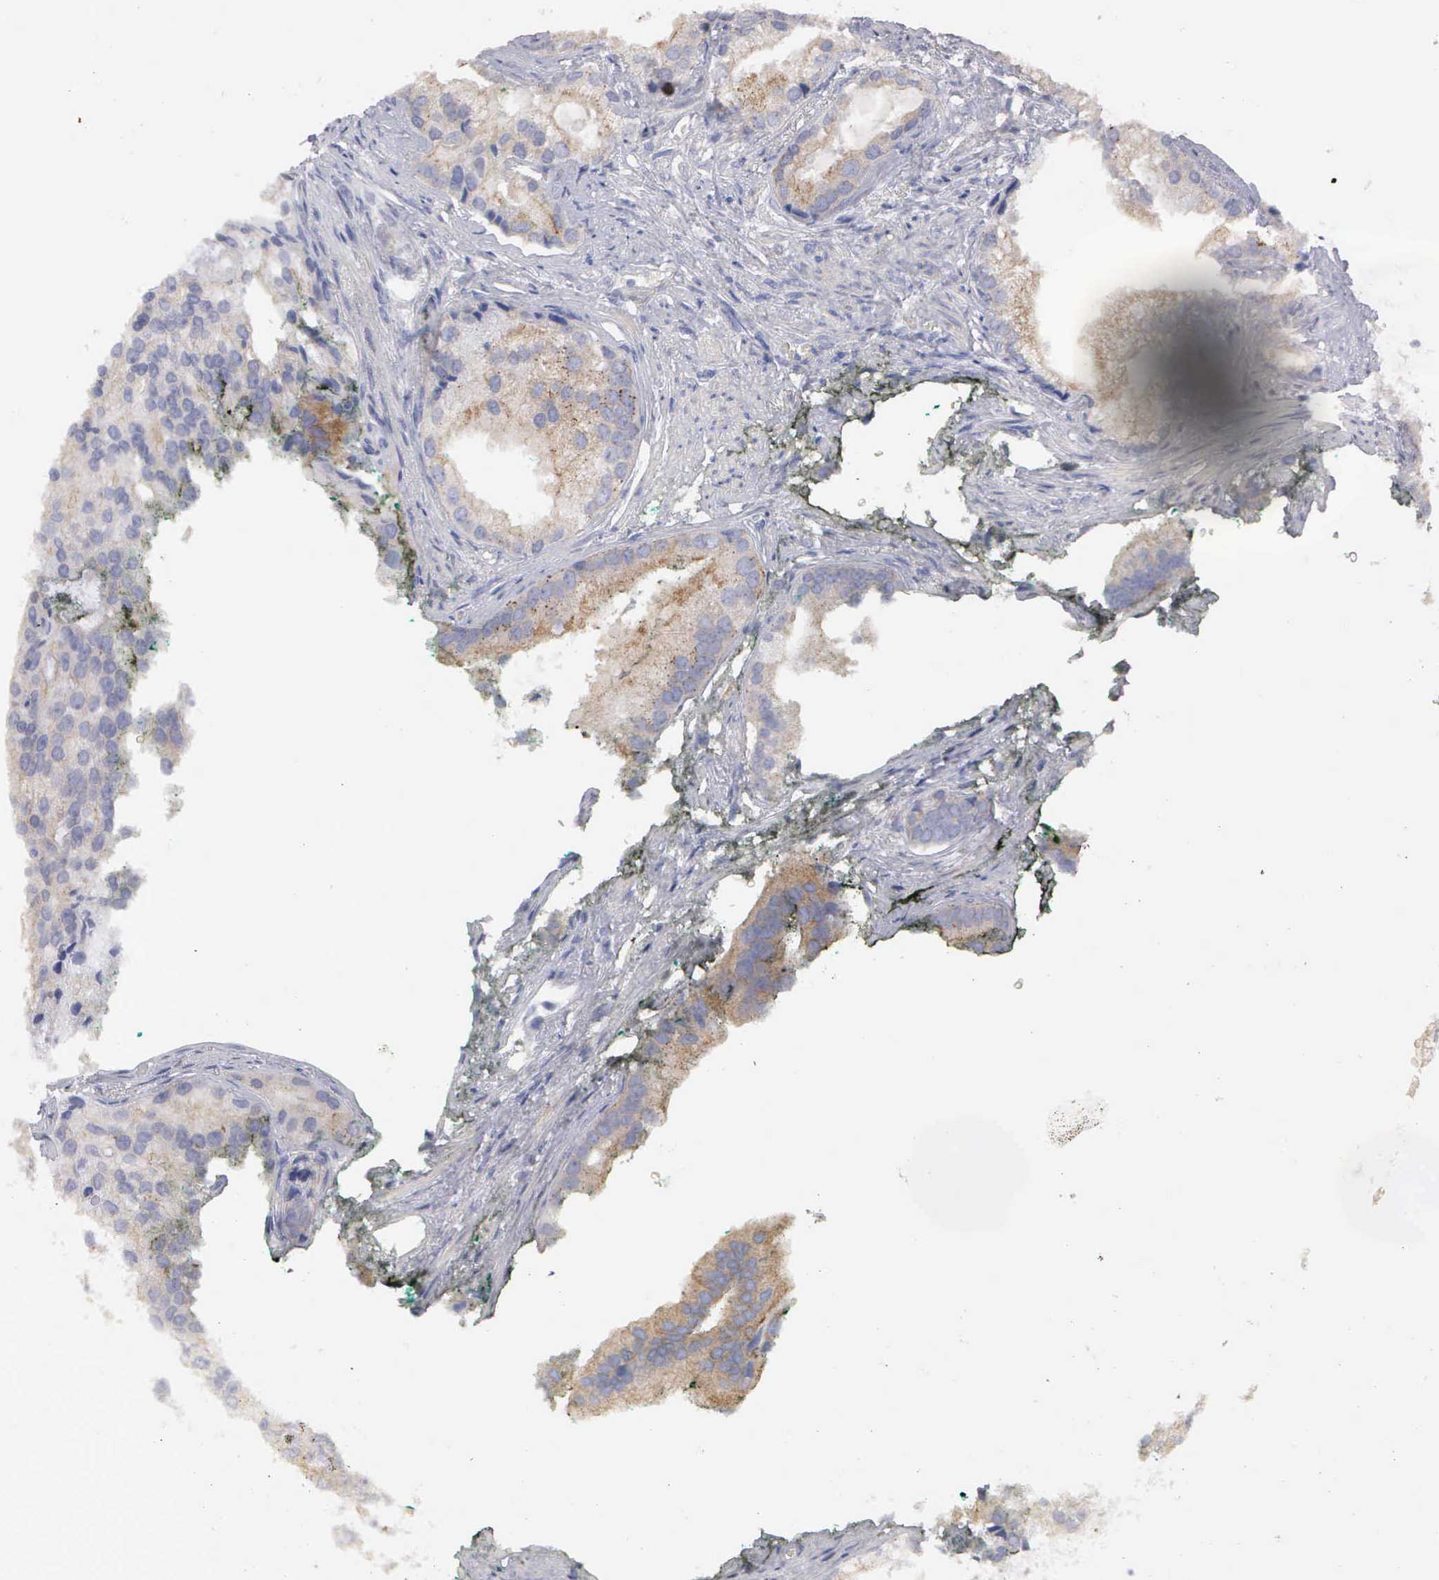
{"staining": {"intensity": "weak", "quantity": "25%-75%", "location": "cytoplasmic/membranous"}, "tissue": "prostate cancer", "cell_type": "Tumor cells", "image_type": "cancer", "snomed": [{"axis": "morphology", "description": "Adenocarcinoma, Low grade"}, {"axis": "topography", "description": "Prostate"}], "caption": "Immunohistochemical staining of human adenocarcinoma (low-grade) (prostate) shows low levels of weak cytoplasmic/membranous protein positivity in about 25%-75% of tumor cells. (IHC, brightfield microscopy, high magnification).", "gene": "CEP170B", "patient": {"sex": "male", "age": 71}}